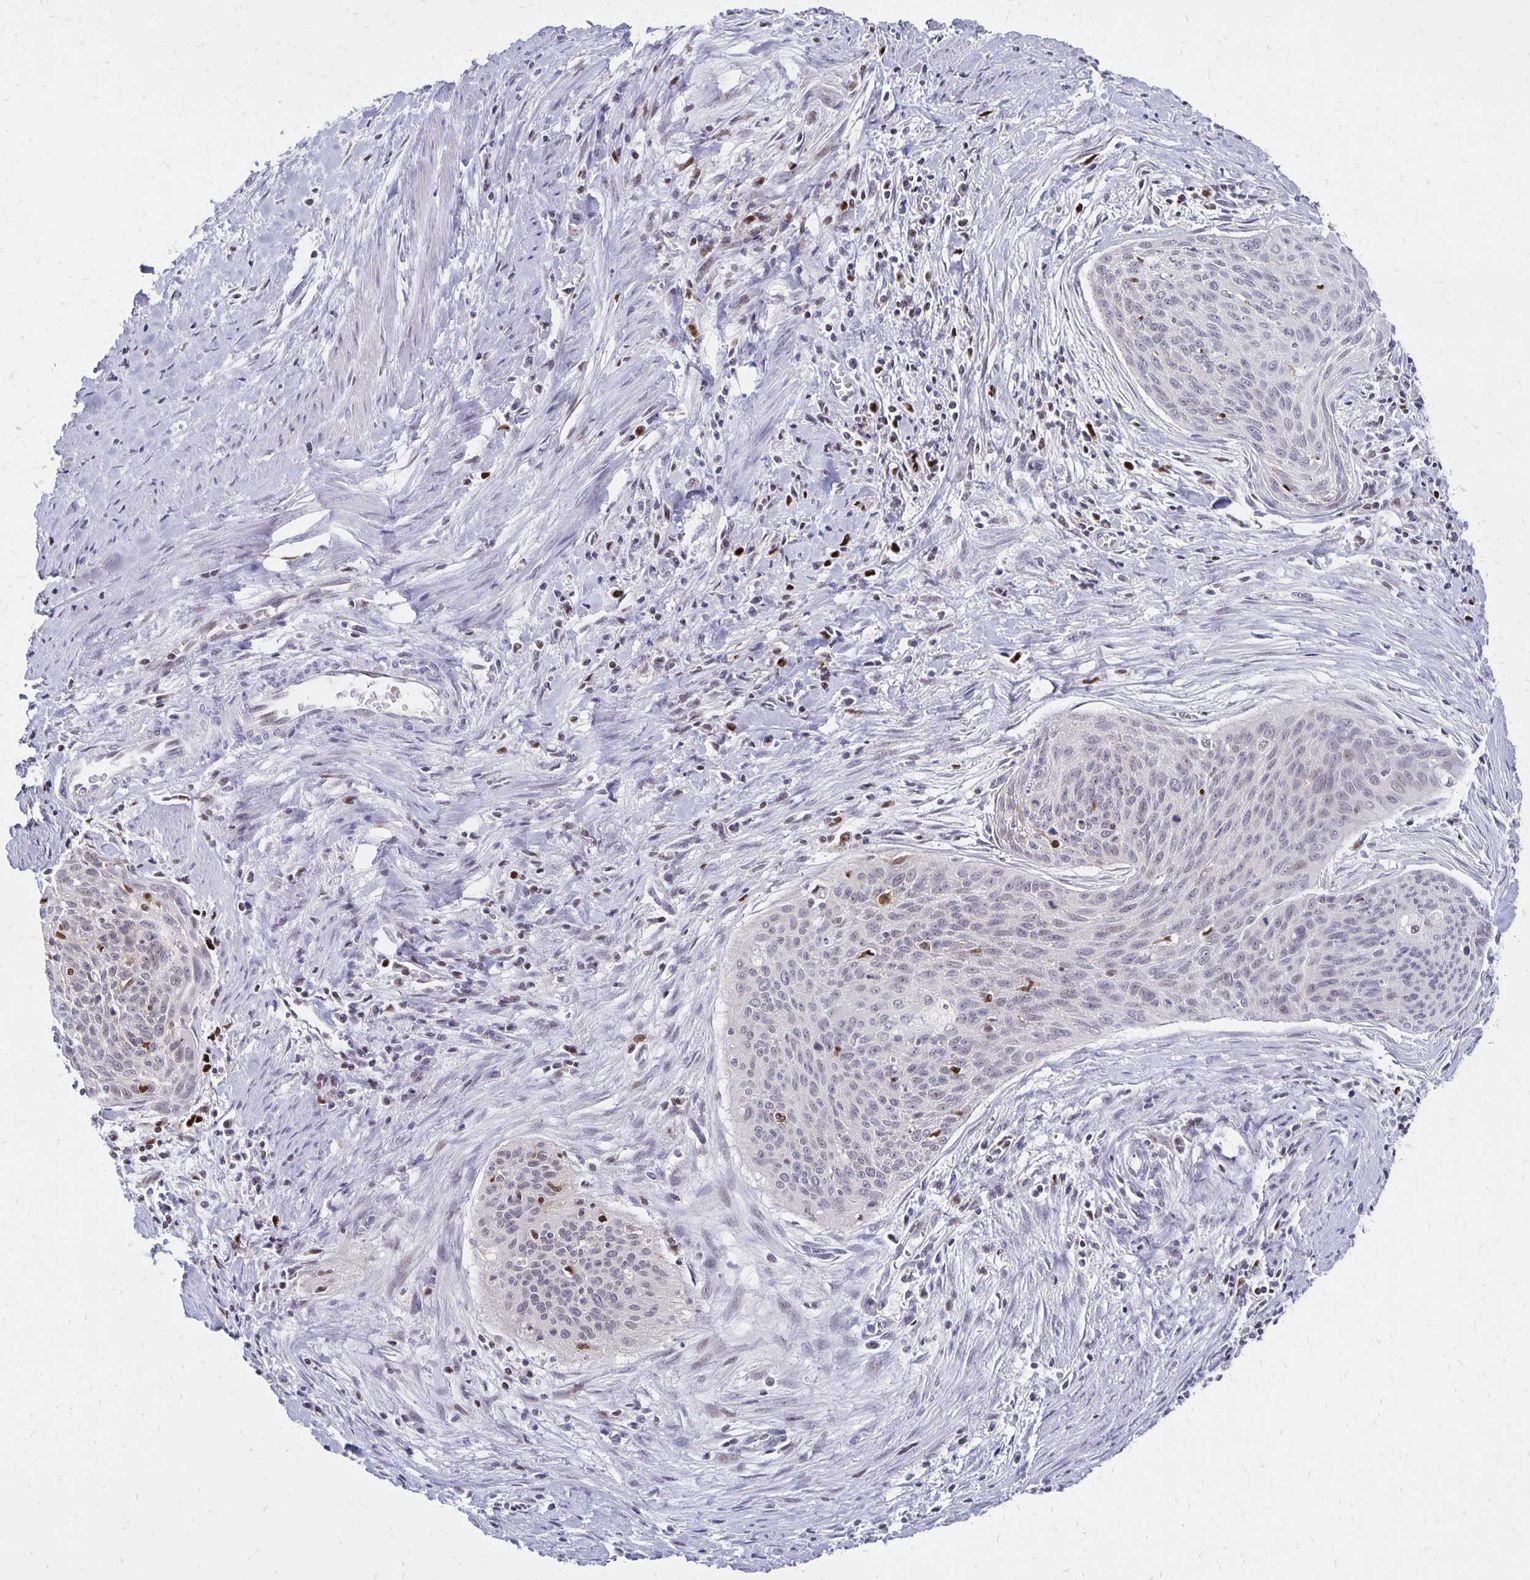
{"staining": {"intensity": "weak", "quantity": "<25%", "location": "nuclear"}, "tissue": "cervical cancer", "cell_type": "Tumor cells", "image_type": "cancer", "snomed": [{"axis": "morphology", "description": "Squamous cell carcinoma, NOS"}, {"axis": "topography", "description": "Cervix"}], "caption": "Tumor cells show no significant protein staining in cervical squamous cell carcinoma. Nuclei are stained in blue.", "gene": "DCK", "patient": {"sex": "female", "age": 55}}